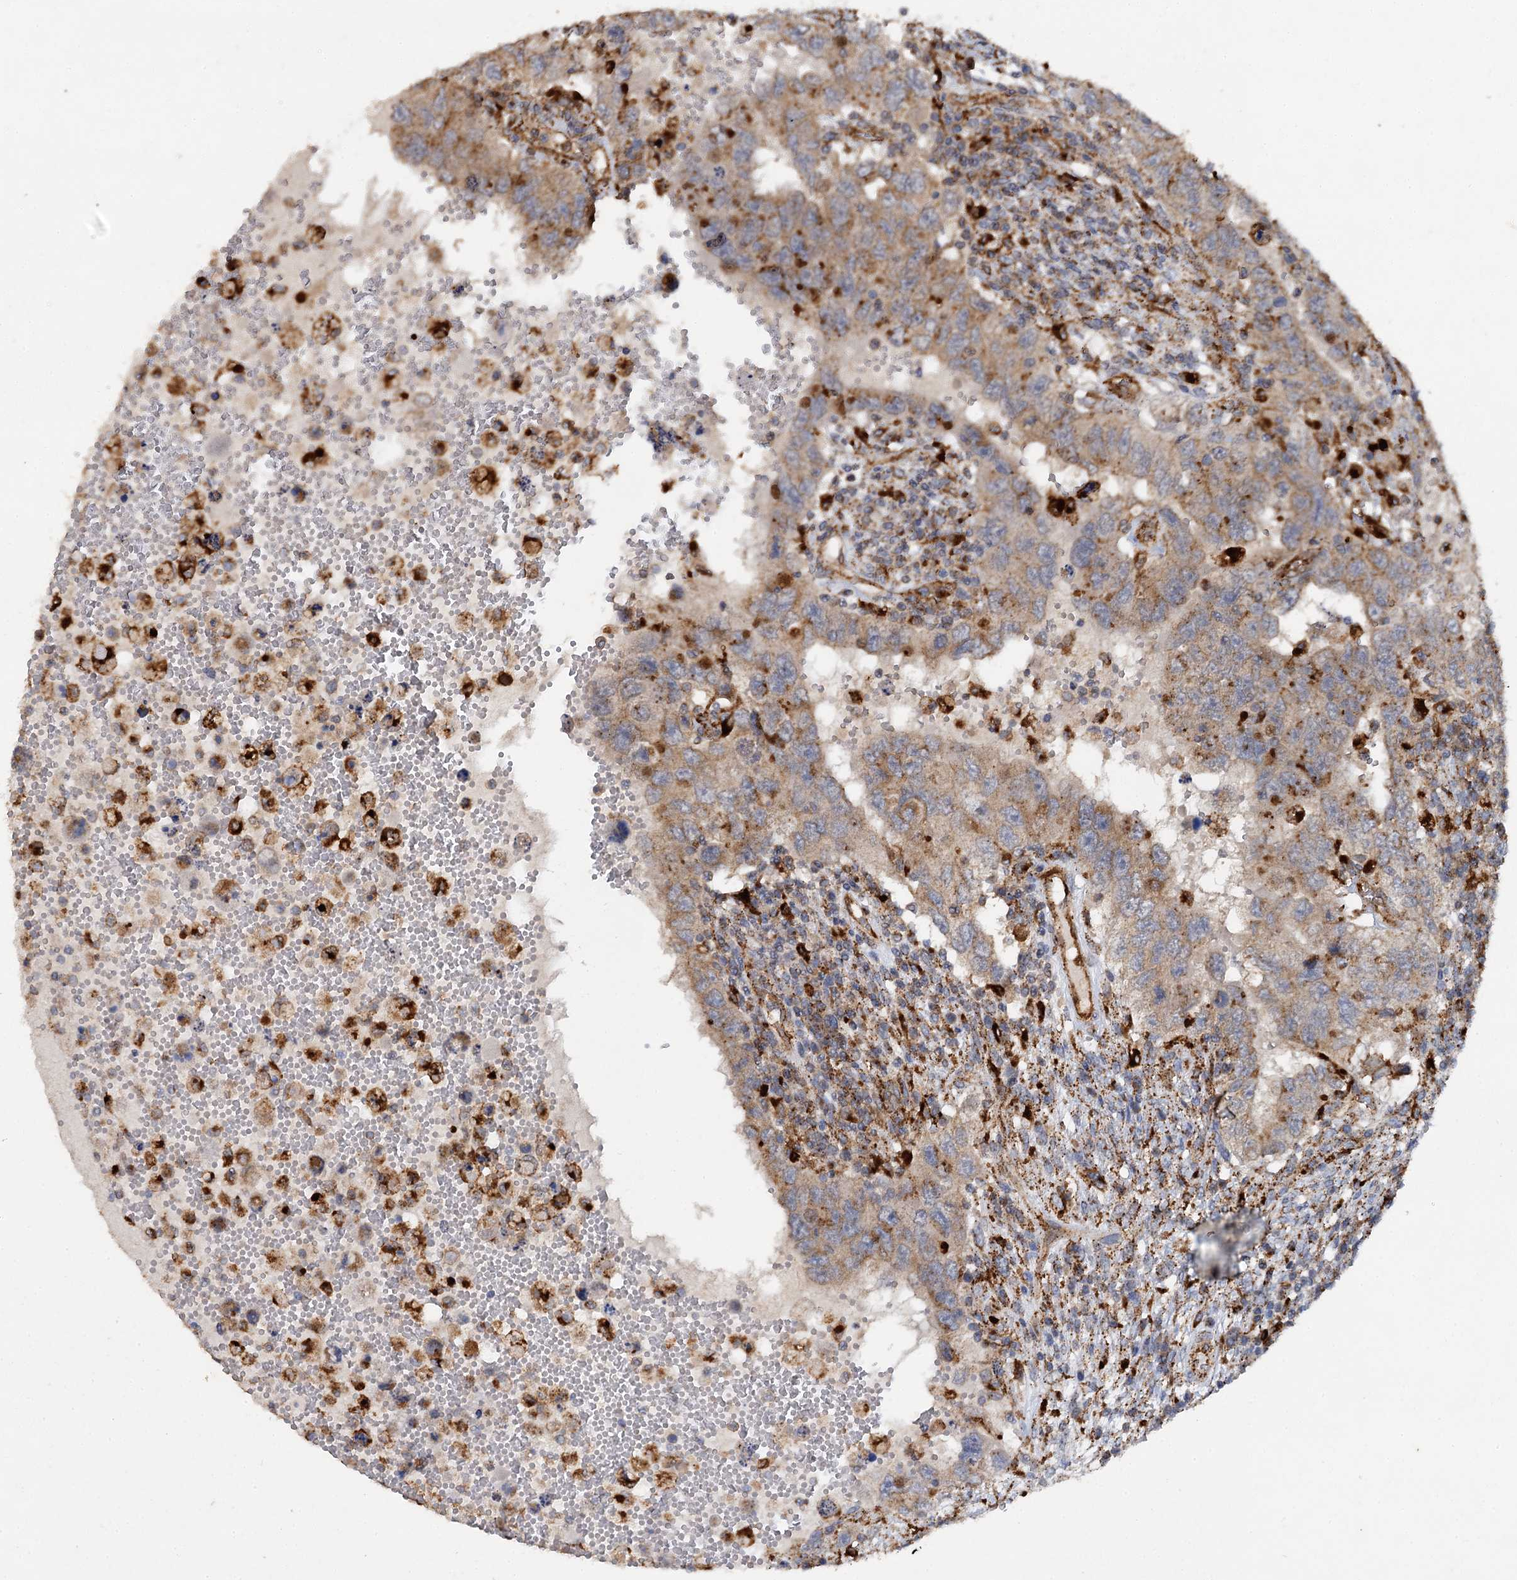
{"staining": {"intensity": "moderate", "quantity": ">75%", "location": "cytoplasmic/membranous"}, "tissue": "testis cancer", "cell_type": "Tumor cells", "image_type": "cancer", "snomed": [{"axis": "morphology", "description": "Carcinoma, Embryonal, NOS"}, {"axis": "topography", "description": "Testis"}], "caption": "Testis cancer (embryonal carcinoma) tissue shows moderate cytoplasmic/membranous positivity in about >75% of tumor cells, visualized by immunohistochemistry.", "gene": "GBA1", "patient": {"sex": "male", "age": 26}}